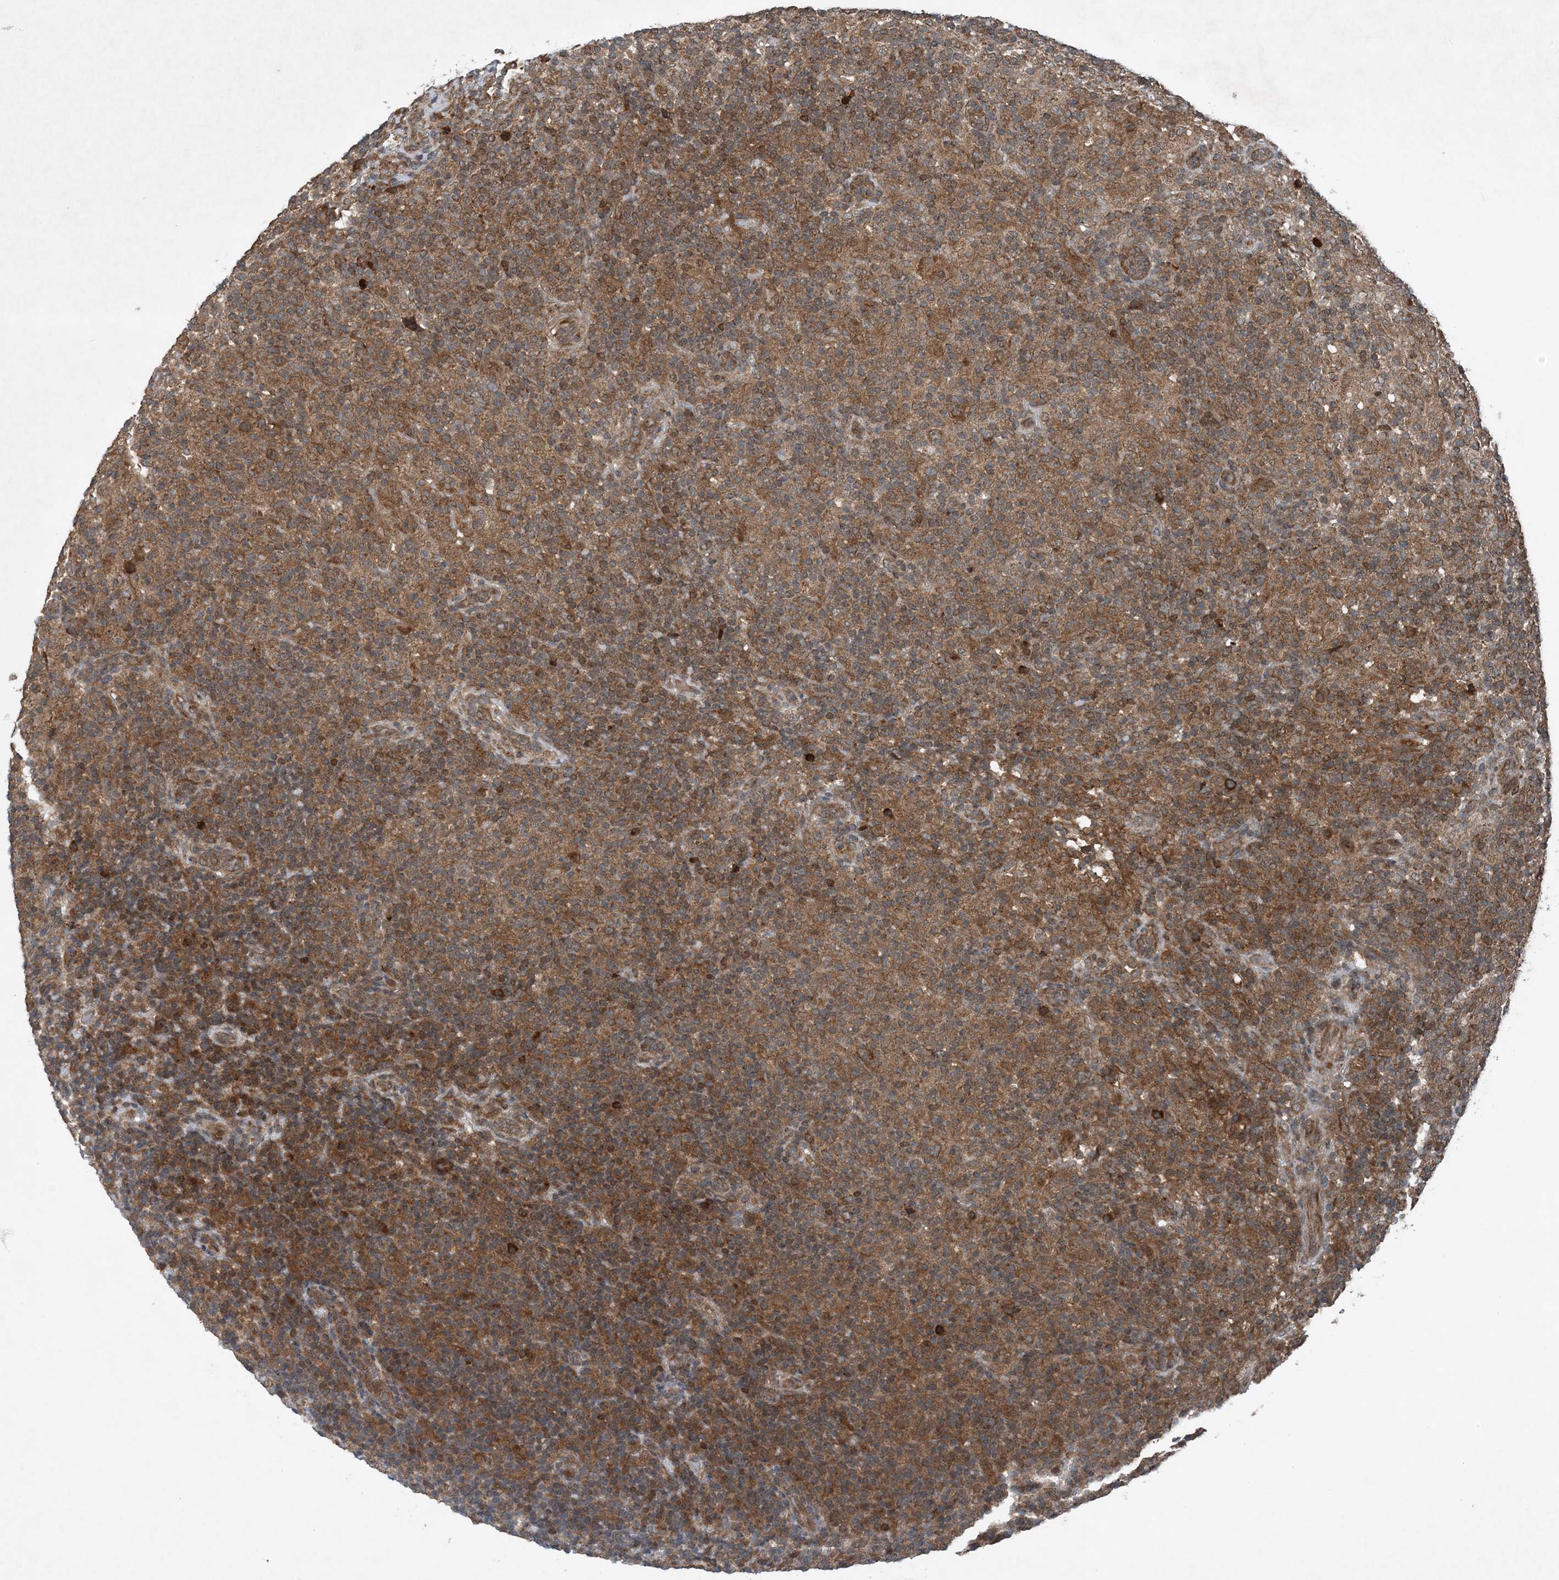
{"staining": {"intensity": "moderate", "quantity": ">75%", "location": "cytoplasmic/membranous"}, "tissue": "lymphoma", "cell_type": "Tumor cells", "image_type": "cancer", "snomed": [{"axis": "morphology", "description": "Hodgkin's disease, NOS"}, {"axis": "topography", "description": "Lymph node"}], "caption": "Immunohistochemical staining of lymphoma reveals medium levels of moderate cytoplasmic/membranous protein expression in approximately >75% of tumor cells.", "gene": "GNG5", "patient": {"sex": "male", "age": 70}}